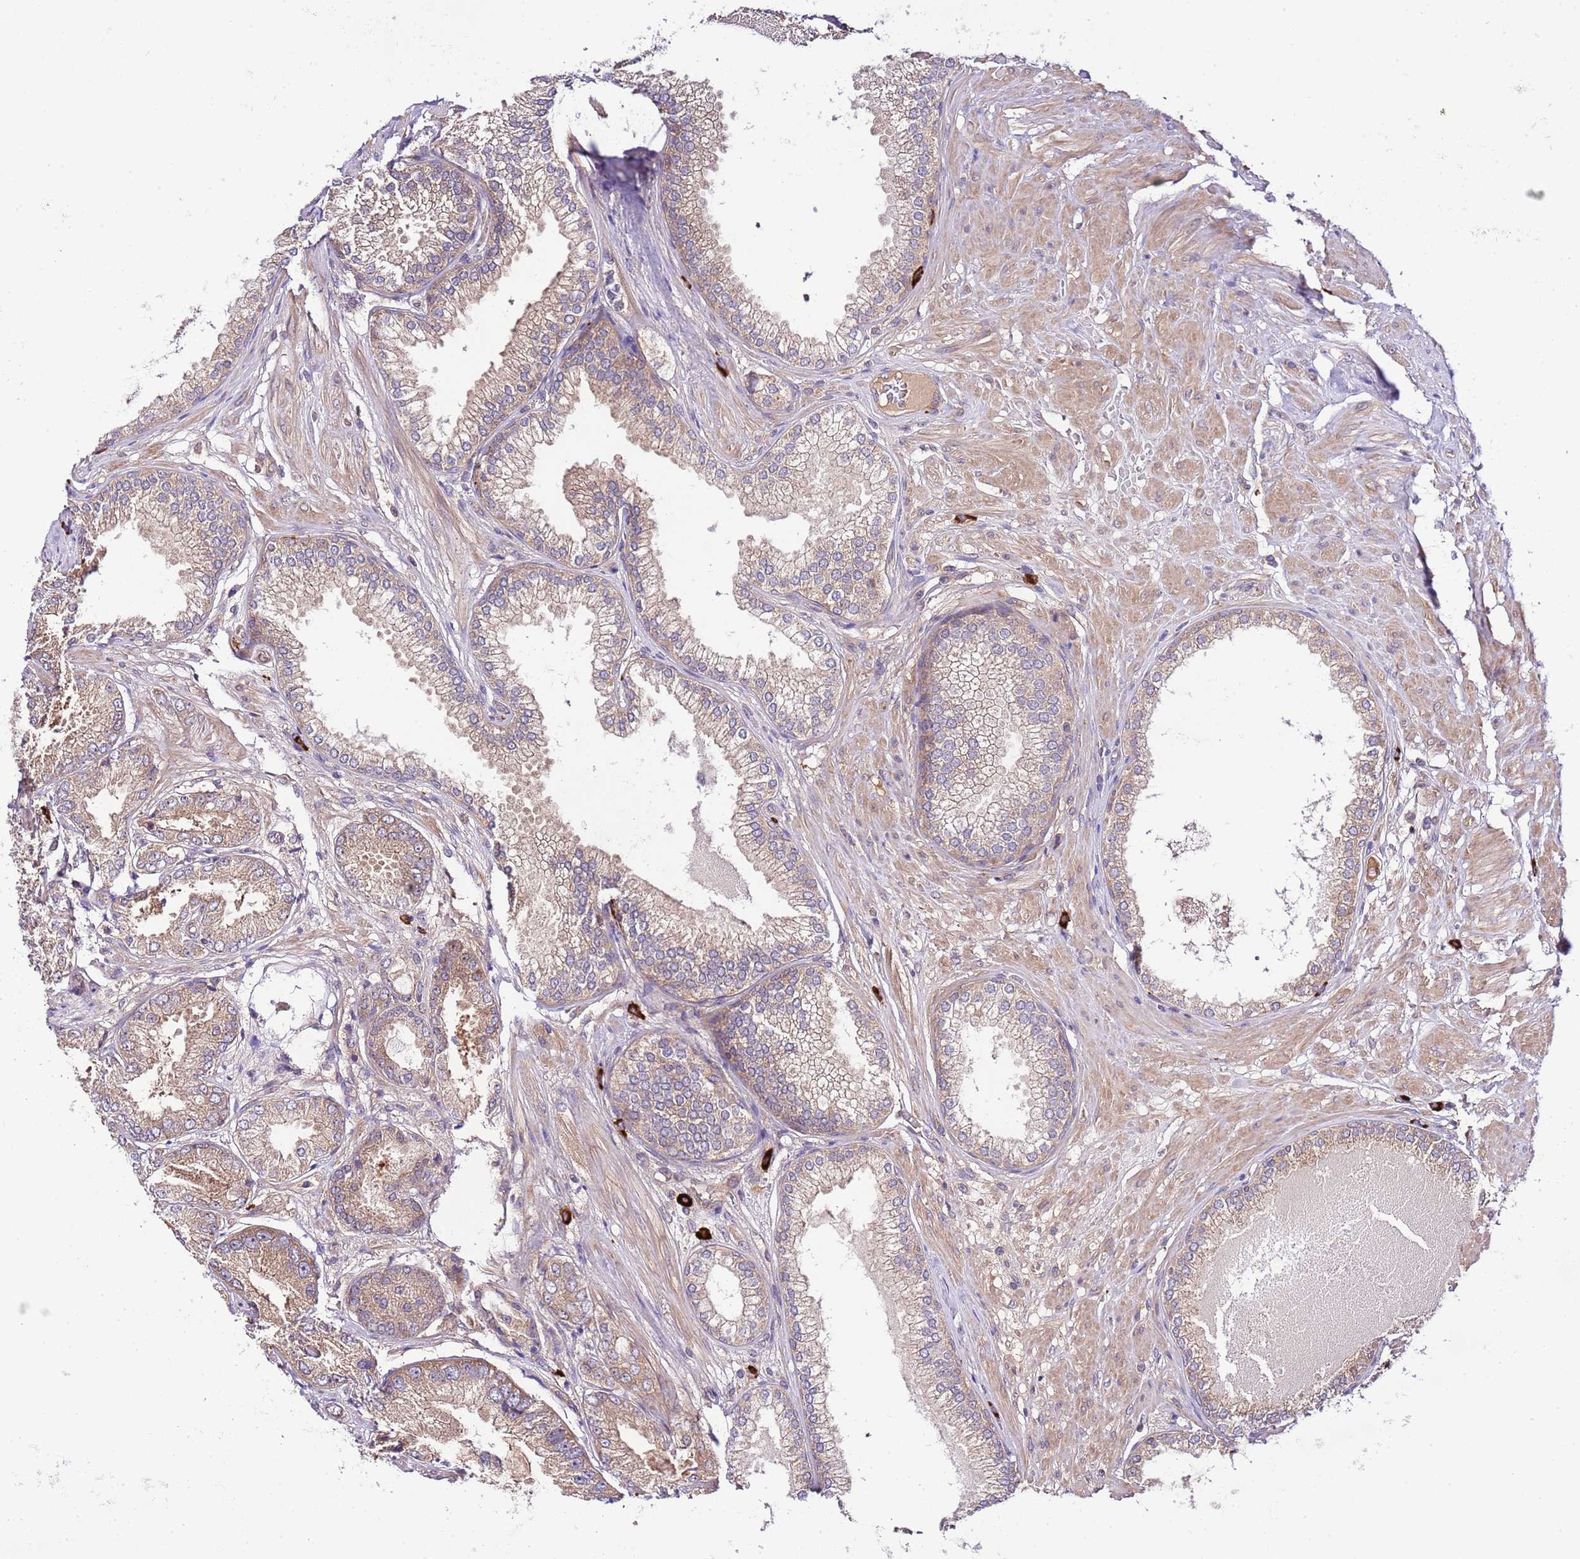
{"staining": {"intensity": "moderate", "quantity": ">75%", "location": "cytoplasmic/membranous"}, "tissue": "prostate cancer", "cell_type": "Tumor cells", "image_type": "cancer", "snomed": [{"axis": "morphology", "description": "Adenocarcinoma, High grade"}, {"axis": "topography", "description": "Prostate"}], "caption": "Tumor cells demonstrate moderate cytoplasmic/membranous staining in approximately >75% of cells in adenocarcinoma (high-grade) (prostate). The protein is stained brown, and the nuclei are stained in blue (DAB (3,3'-diaminobenzidine) IHC with brightfield microscopy, high magnification).", "gene": "DONSON", "patient": {"sex": "male", "age": 71}}